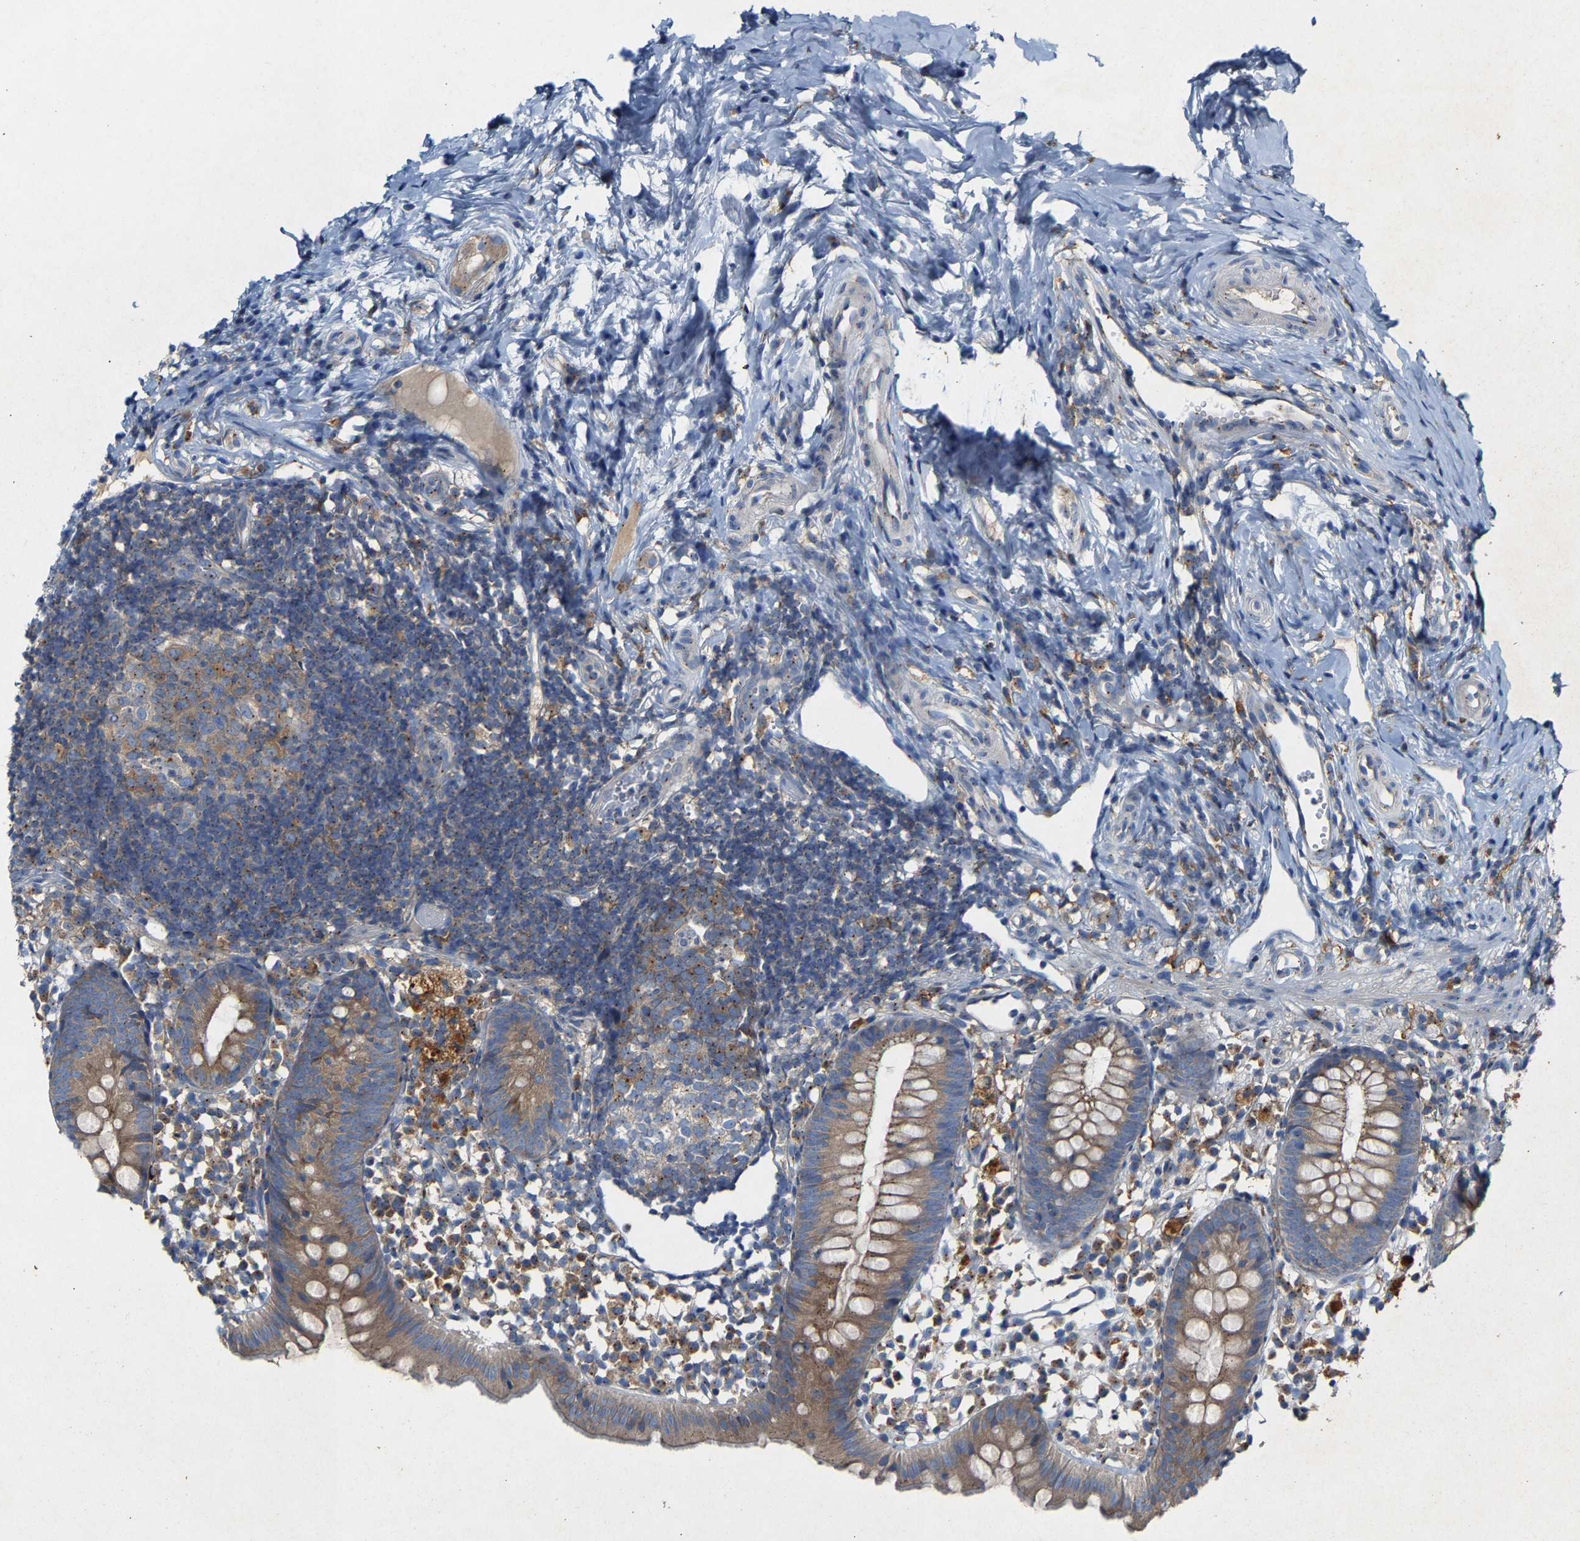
{"staining": {"intensity": "weak", "quantity": ">75%", "location": "cytoplasmic/membranous"}, "tissue": "appendix", "cell_type": "Glandular cells", "image_type": "normal", "snomed": [{"axis": "morphology", "description": "Normal tissue, NOS"}, {"axis": "topography", "description": "Appendix"}], "caption": "Immunohistochemical staining of benign human appendix exhibits low levels of weak cytoplasmic/membranous staining in about >75% of glandular cells.", "gene": "PCNT", "patient": {"sex": "female", "age": 20}}